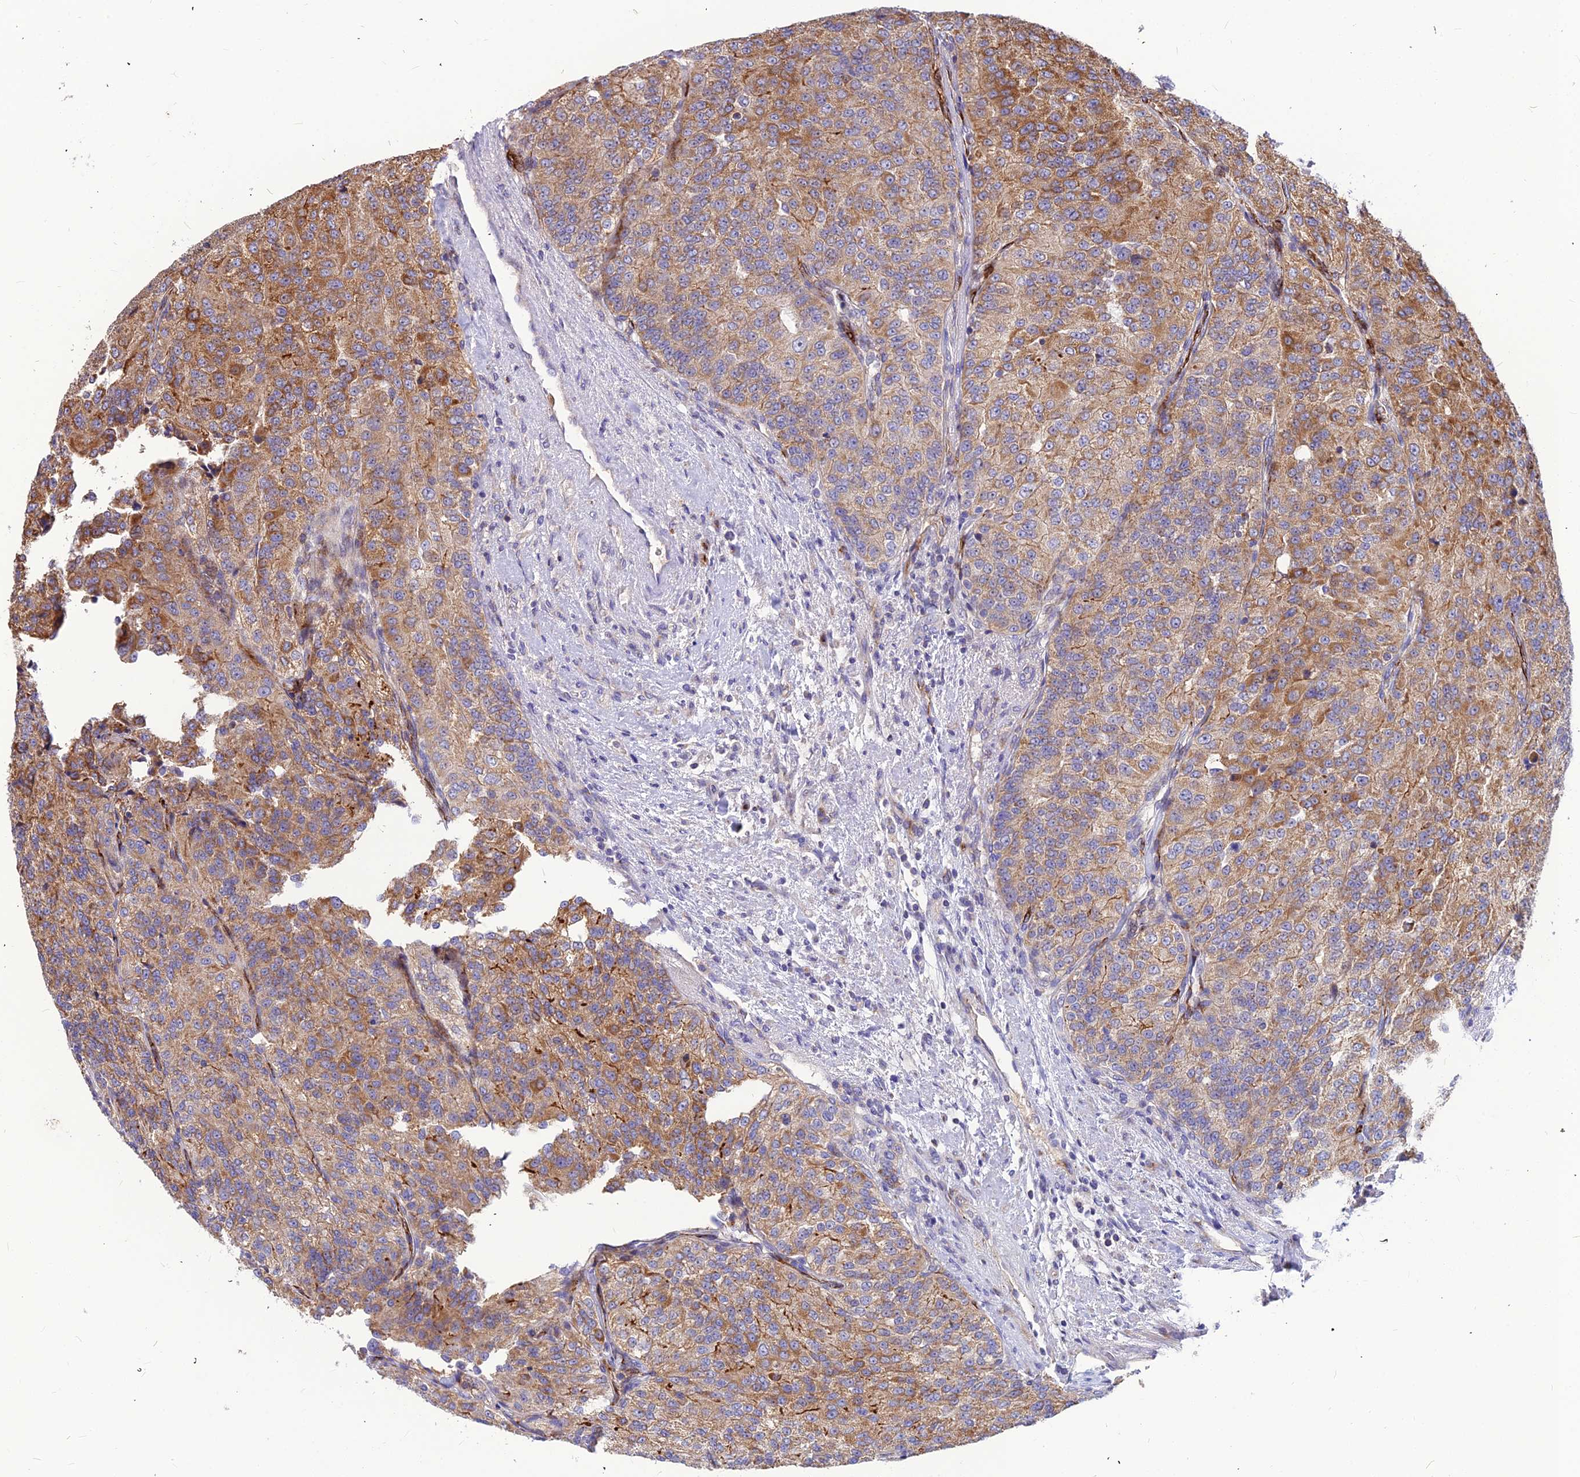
{"staining": {"intensity": "moderate", "quantity": ">75%", "location": "cytoplasmic/membranous"}, "tissue": "renal cancer", "cell_type": "Tumor cells", "image_type": "cancer", "snomed": [{"axis": "morphology", "description": "Adenocarcinoma, NOS"}, {"axis": "topography", "description": "Kidney"}], "caption": "Renal adenocarcinoma stained for a protein exhibits moderate cytoplasmic/membranous positivity in tumor cells.", "gene": "ASPHD1", "patient": {"sex": "female", "age": 63}}